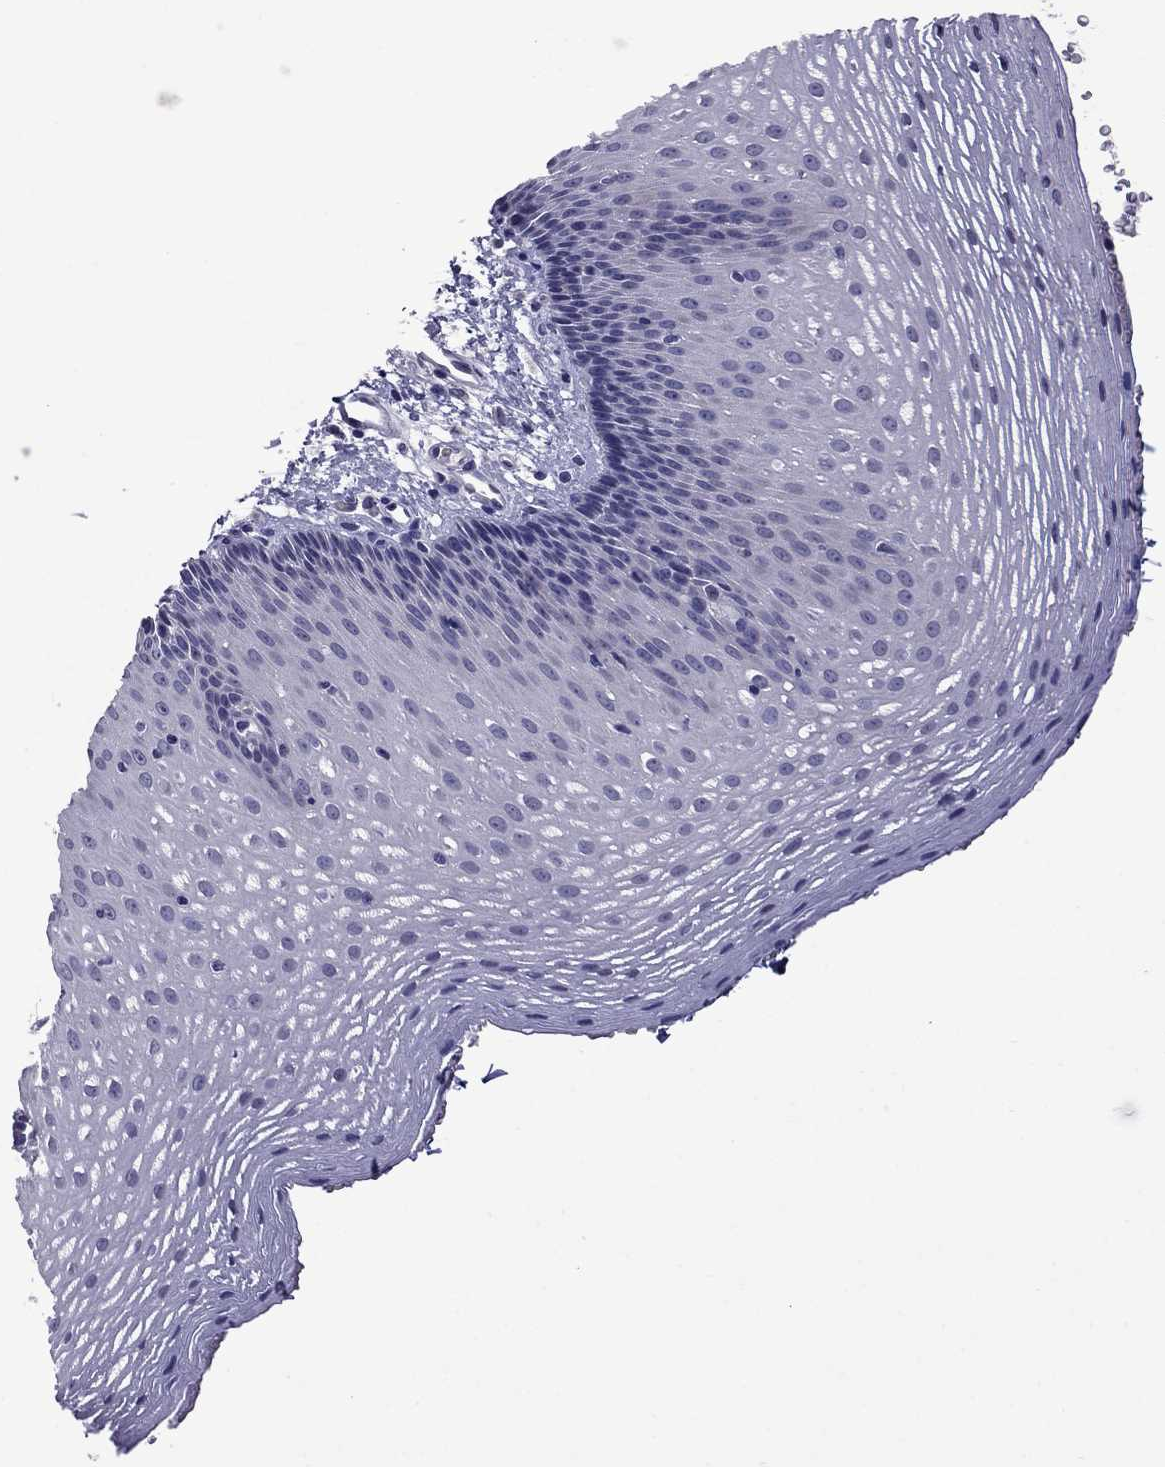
{"staining": {"intensity": "negative", "quantity": "none", "location": "none"}, "tissue": "esophagus", "cell_type": "Squamous epithelial cells", "image_type": "normal", "snomed": [{"axis": "morphology", "description": "Normal tissue, NOS"}, {"axis": "topography", "description": "Esophagus"}], "caption": "Immunohistochemistry (IHC) of normal esophagus exhibits no expression in squamous epithelial cells.", "gene": "STAR", "patient": {"sex": "male", "age": 76}}